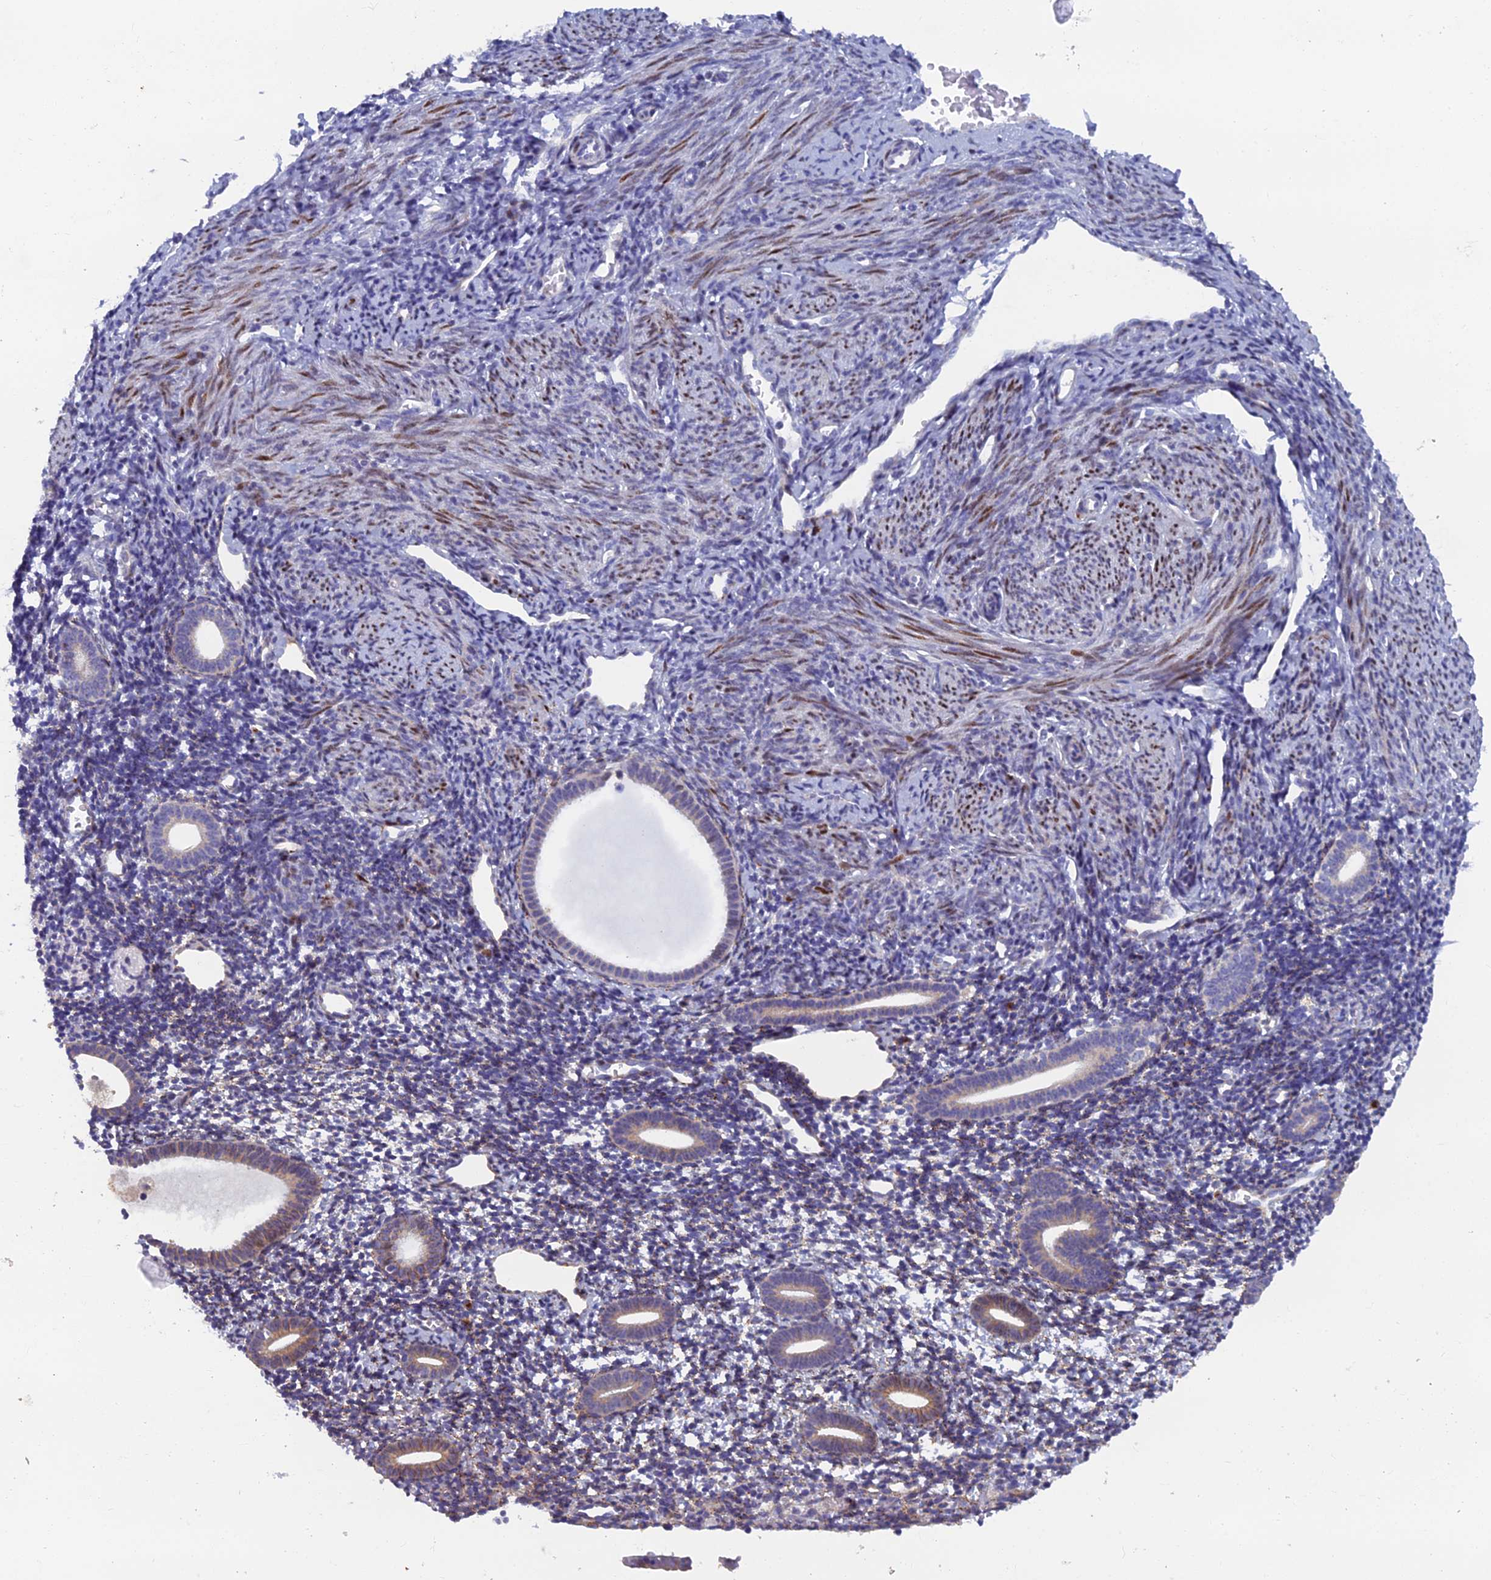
{"staining": {"intensity": "negative", "quantity": "none", "location": "none"}, "tissue": "endometrium", "cell_type": "Cells in endometrial stroma", "image_type": "normal", "snomed": [{"axis": "morphology", "description": "Normal tissue, NOS"}, {"axis": "topography", "description": "Endometrium"}], "caption": "Immunohistochemistry photomicrograph of benign endometrium stained for a protein (brown), which exhibits no positivity in cells in endometrial stroma.", "gene": "B9D2", "patient": {"sex": "female", "age": 56}}